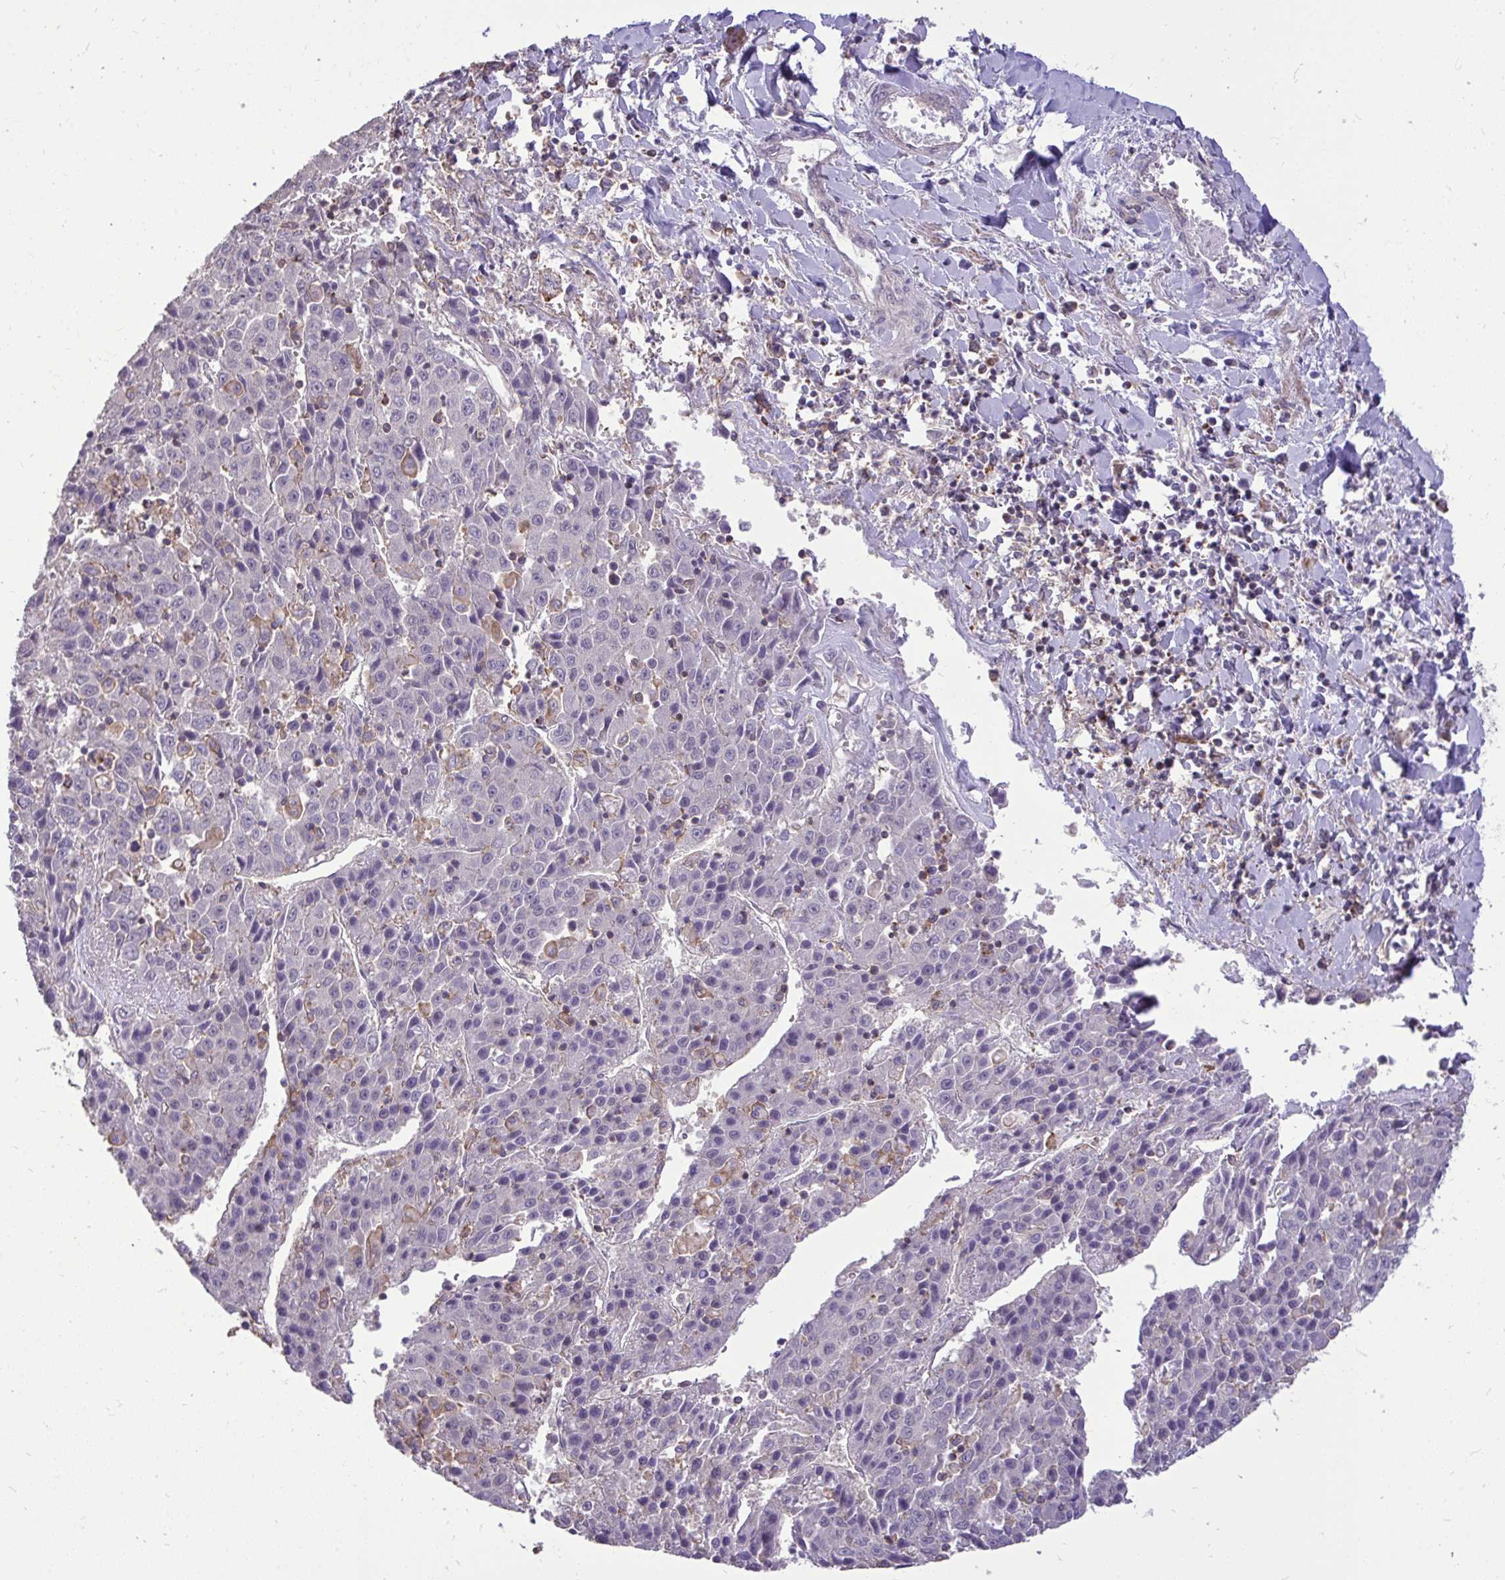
{"staining": {"intensity": "negative", "quantity": "none", "location": "none"}, "tissue": "liver cancer", "cell_type": "Tumor cells", "image_type": "cancer", "snomed": [{"axis": "morphology", "description": "Carcinoma, Hepatocellular, NOS"}, {"axis": "topography", "description": "Liver"}], "caption": "Immunohistochemistry (IHC) histopathology image of liver cancer (hepatocellular carcinoma) stained for a protein (brown), which exhibits no staining in tumor cells.", "gene": "IGFL2", "patient": {"sex": "female", "age": 53}}